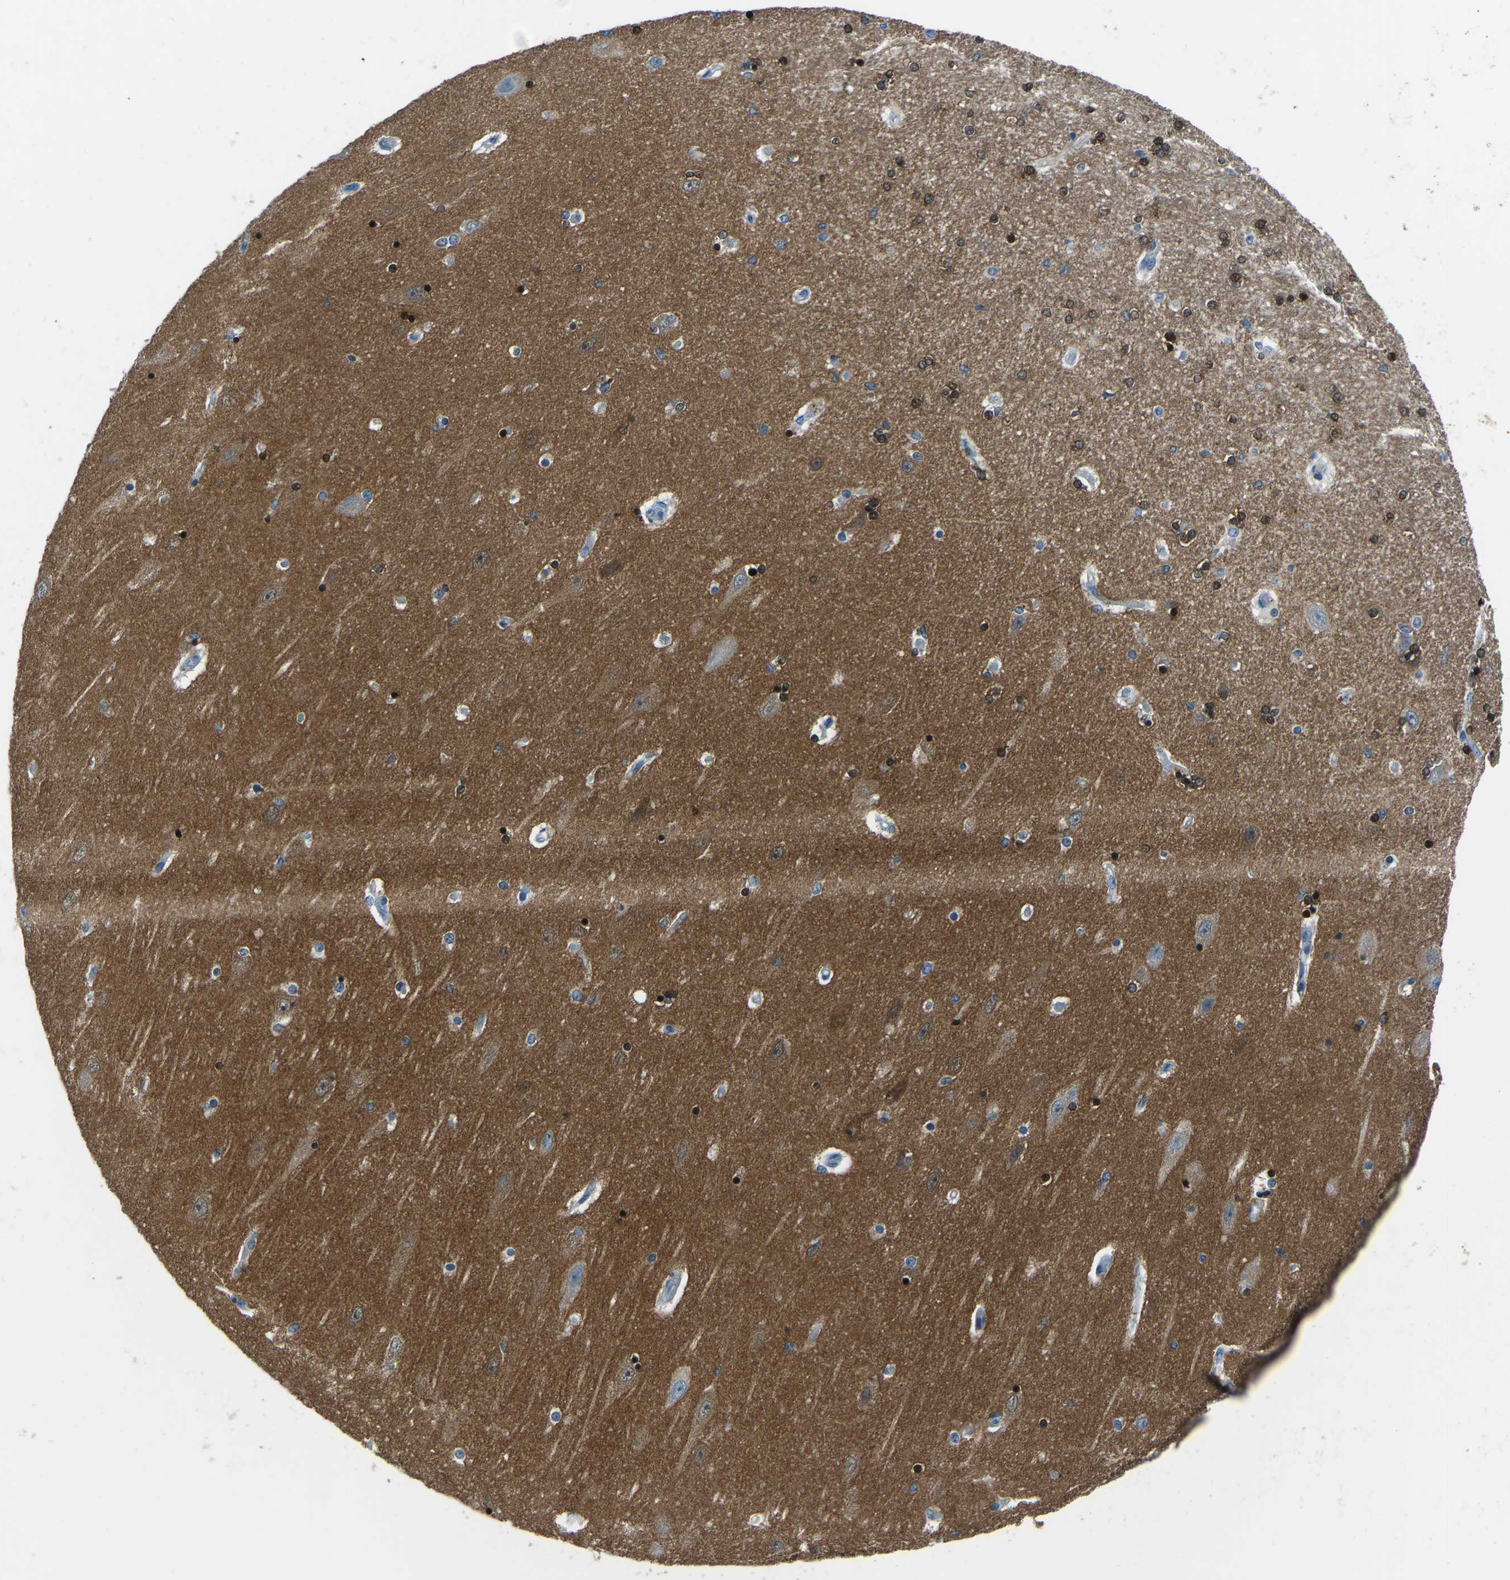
{"staining": {"intensity": "strong", "quantity": "<25%", "location": "nuclear"}, "tissue": "hippocampus", "cell_type": "Glial cells", "image_type": "normal", "snomed": [{"axis": "morphology", "description": "Normal tissue, NOS"}, {"axis": "topography", "description": "Hippocampus"}], "caption": "Immunohistochemistry (IHC) staining of normal hippocampus, which demonstrates medium levels of strong nuclear expression in approximately <25% of glial cells indicating strong nuclear protein expression. The staining was performed using DAB (3,3'-diaminobenzidine) (brown) for protein detection and nuclei were counterstained in hematoxylin (blue).", "gene": "XIRP1", "patient": {"sex": "female", "age": 54}}